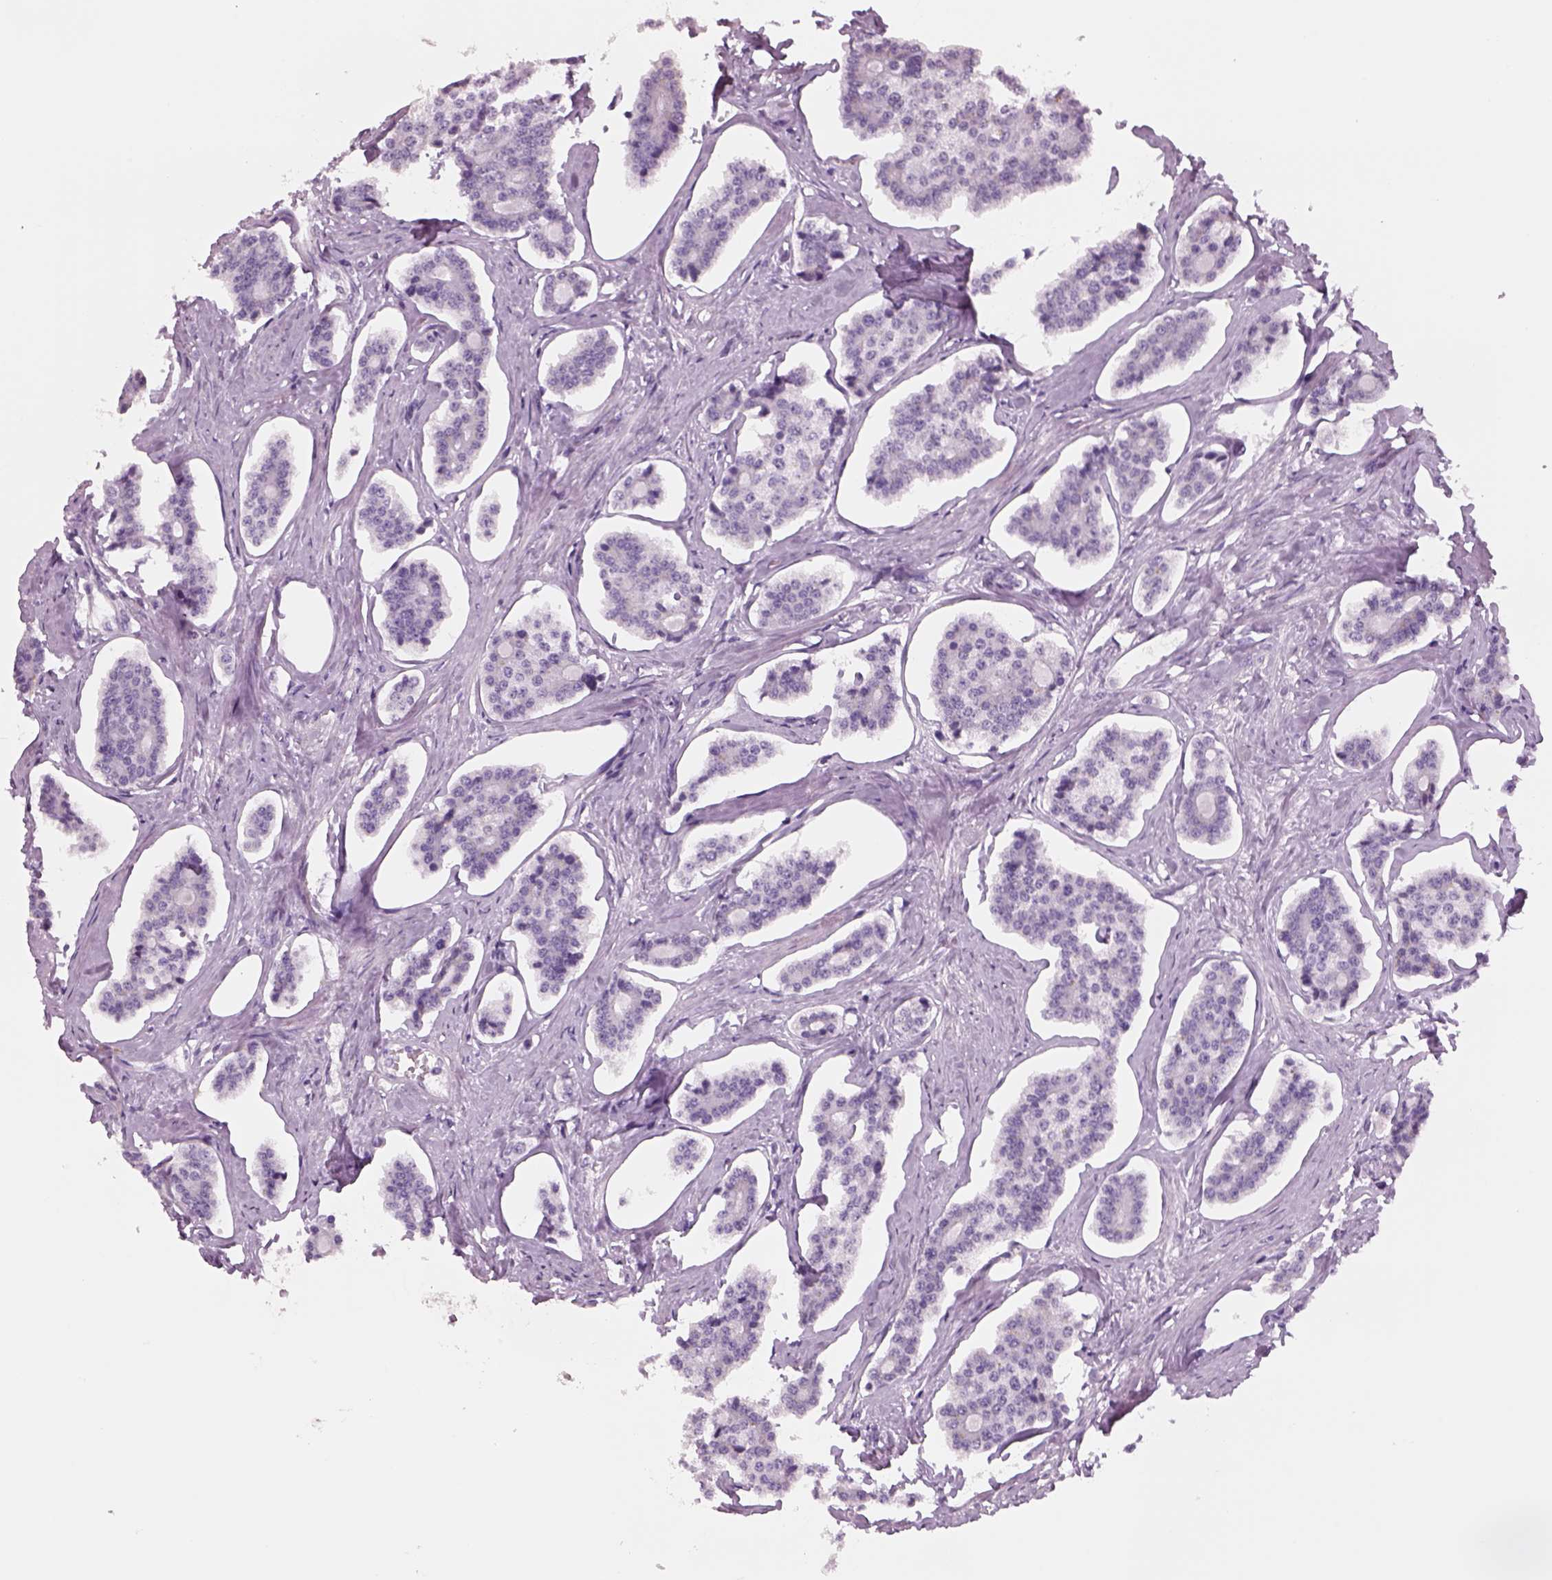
{"staining": {"intensity": "negative", "quantity": "none", "location": "none"}, "tissue": "carcinoid", "cell_type": "Tumor cells", "image_type": "cancer", "snomed": [{"axis": "morphology", "description": "Carcinoid, malignant, NOS"}, {"axis": "topography", "description": "Small intestine"}], "caption": "High power microscopy photomicrograph of an immunohistochemistry (IHC) histopathology image of carcinoid (malignant), revealing no significant staining in tumor cells.", "gene": "RHO", "patient": {"sex": "female", "age": 65}}